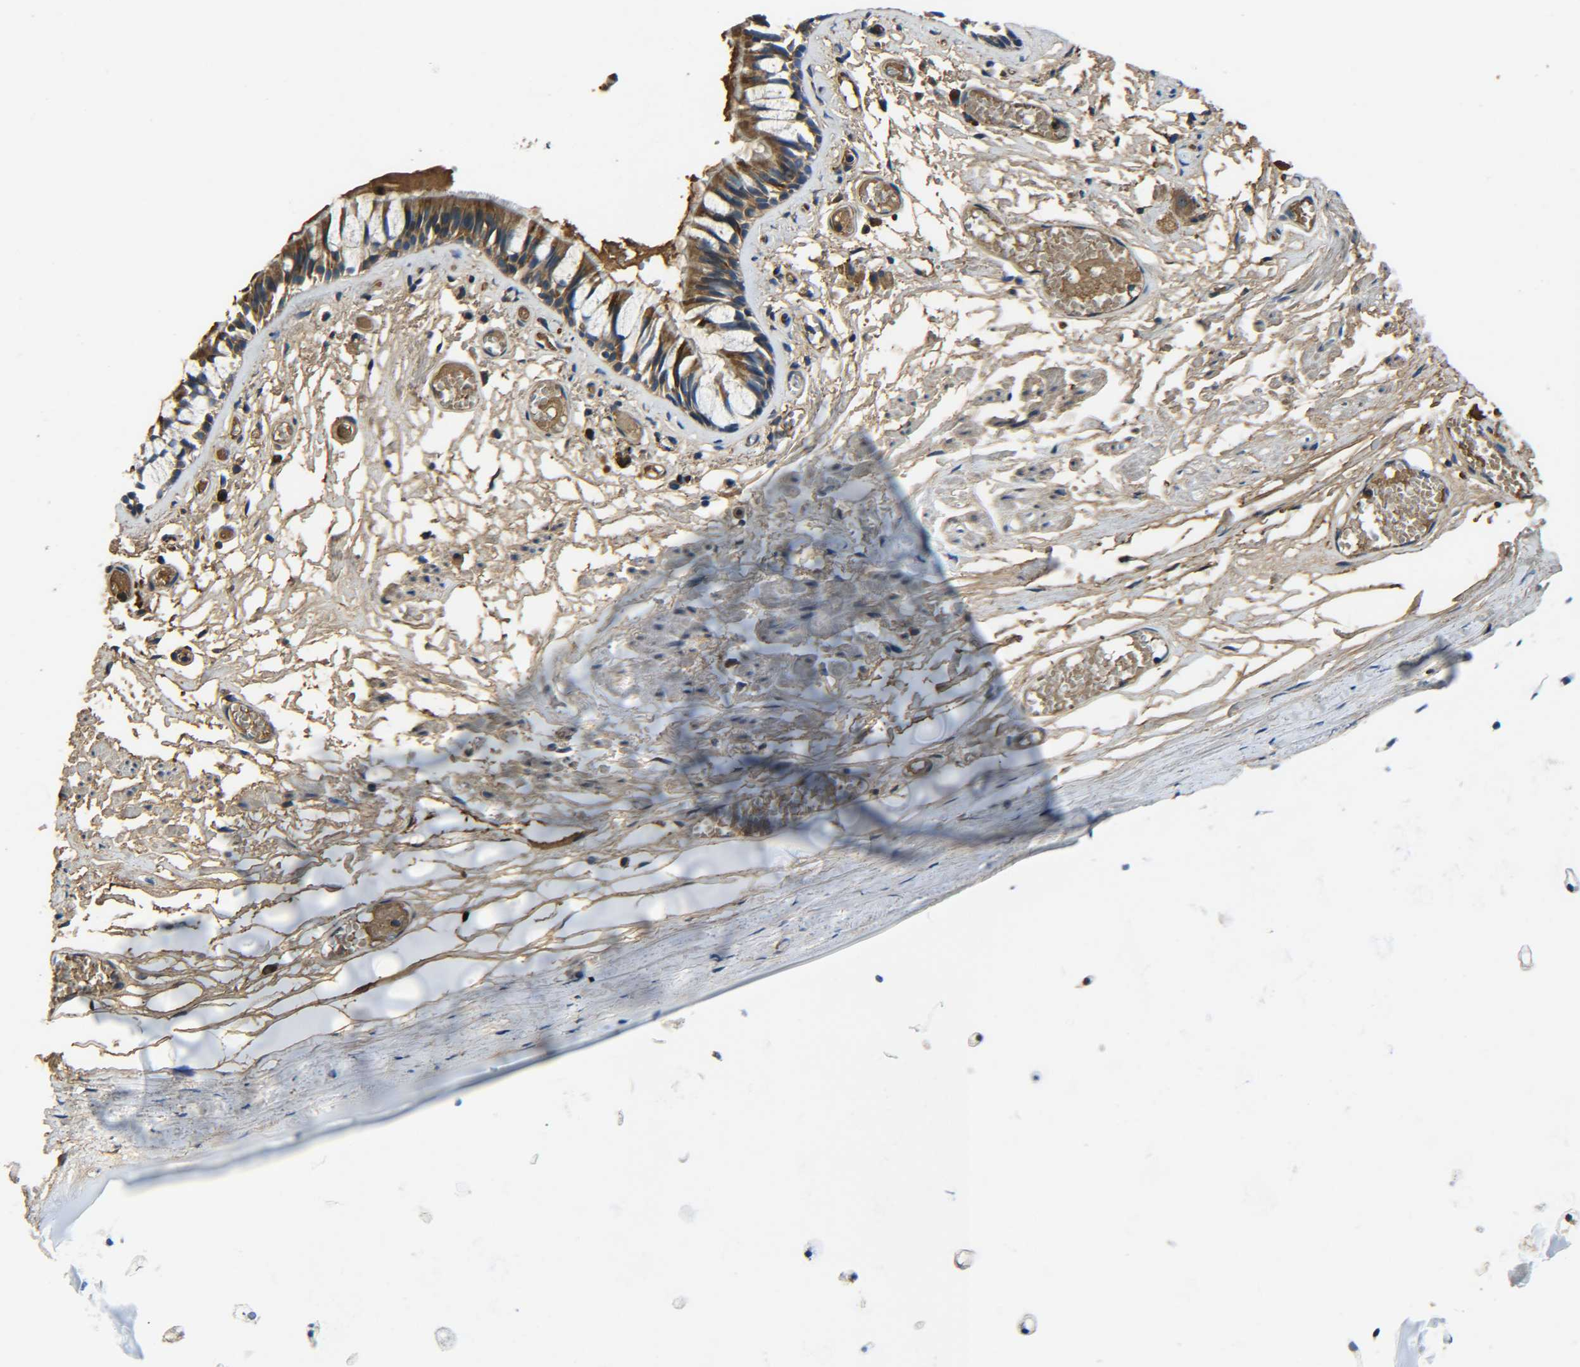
{"staining": {"intensity": "moderate", "quantity": ">75%", "location": "cytoplasmic/membranous"}, "tissue": "bronchus", "cell_type": "Respiratory epithelial cells", "image_type": "normal", "snomed": [{"axis": "morphology", "description": "Normal tissue, NOS"}, {"axis": "morphology", "description": "Inflammation, NOS"}, {"axis": "topography", "description": "Cartilage tissue"}, {"axis": "topography", "description": "Lung"}], "caption": "This micrograph reveals immunohistochemistry (IHC) staining of benign human bronchus, with medium moderate cytoplasmic/membranous staining in about >75% of respiratory epithelial cells.", "gene": "RAB1B", "patient": {"sex": "male", "age": 71}}